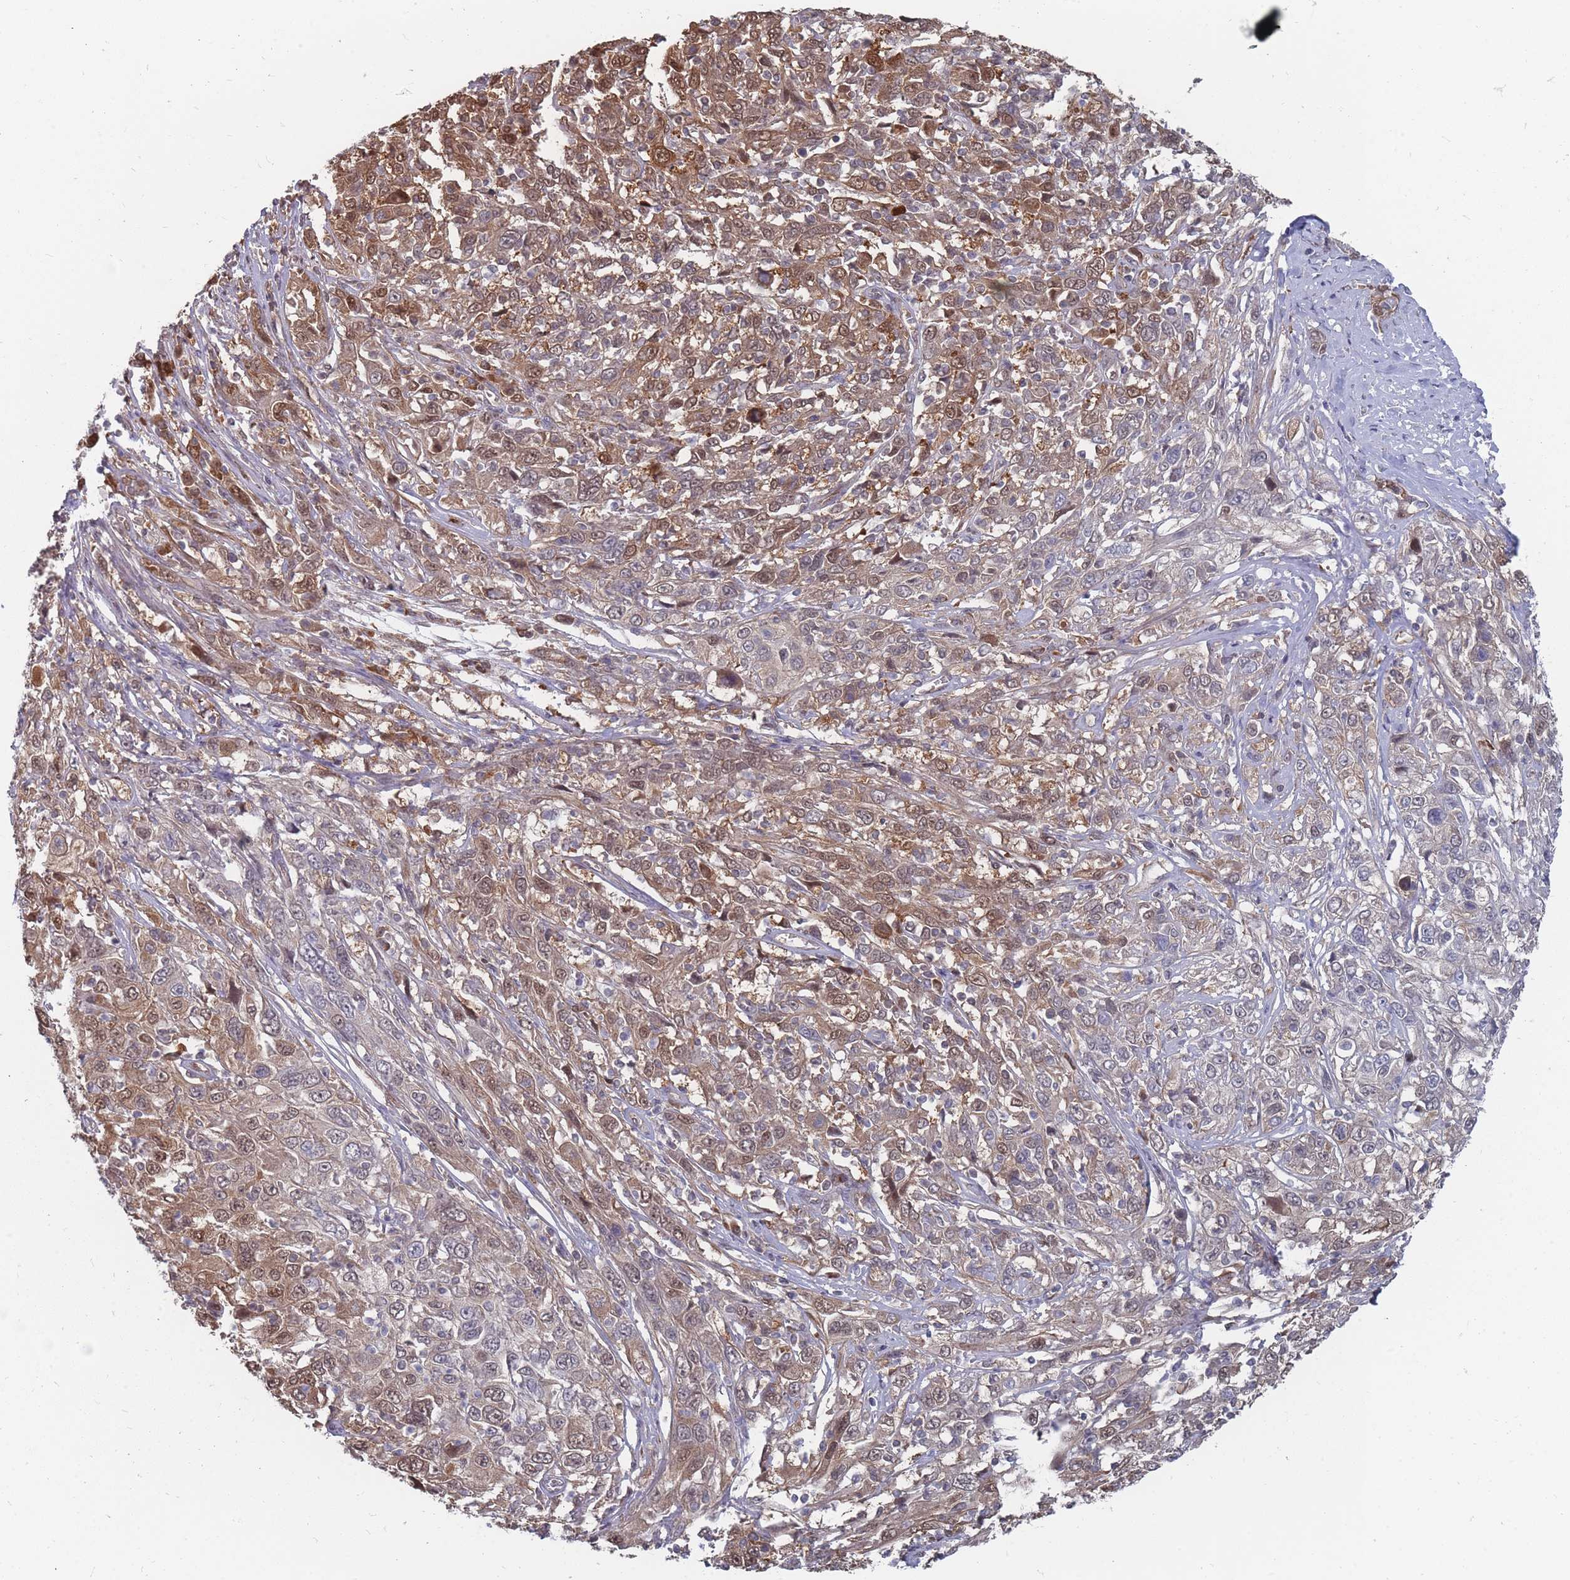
{"staining": {"intensity": "moderate", "quantity": ">75%", "location": "cytoplasmic/membranous,nuclear"}, "tissue": "cervical cancer", "cell_type": "Tumor cells", "image_type": "cancer", "snomed": [{"axis": "morphology", "description": "Squamous cell carcinoma, NOS"}, {"axis": "topography", "description": "Cervix"}], "caption": "Cervical squamous cell carcinoma stained for a protein reveals moderate cytoplasmic/membranous and nuclear positivity in tumor cells.", "gene": "NKD1", "patient": {"sex": "female", "age": 46}}